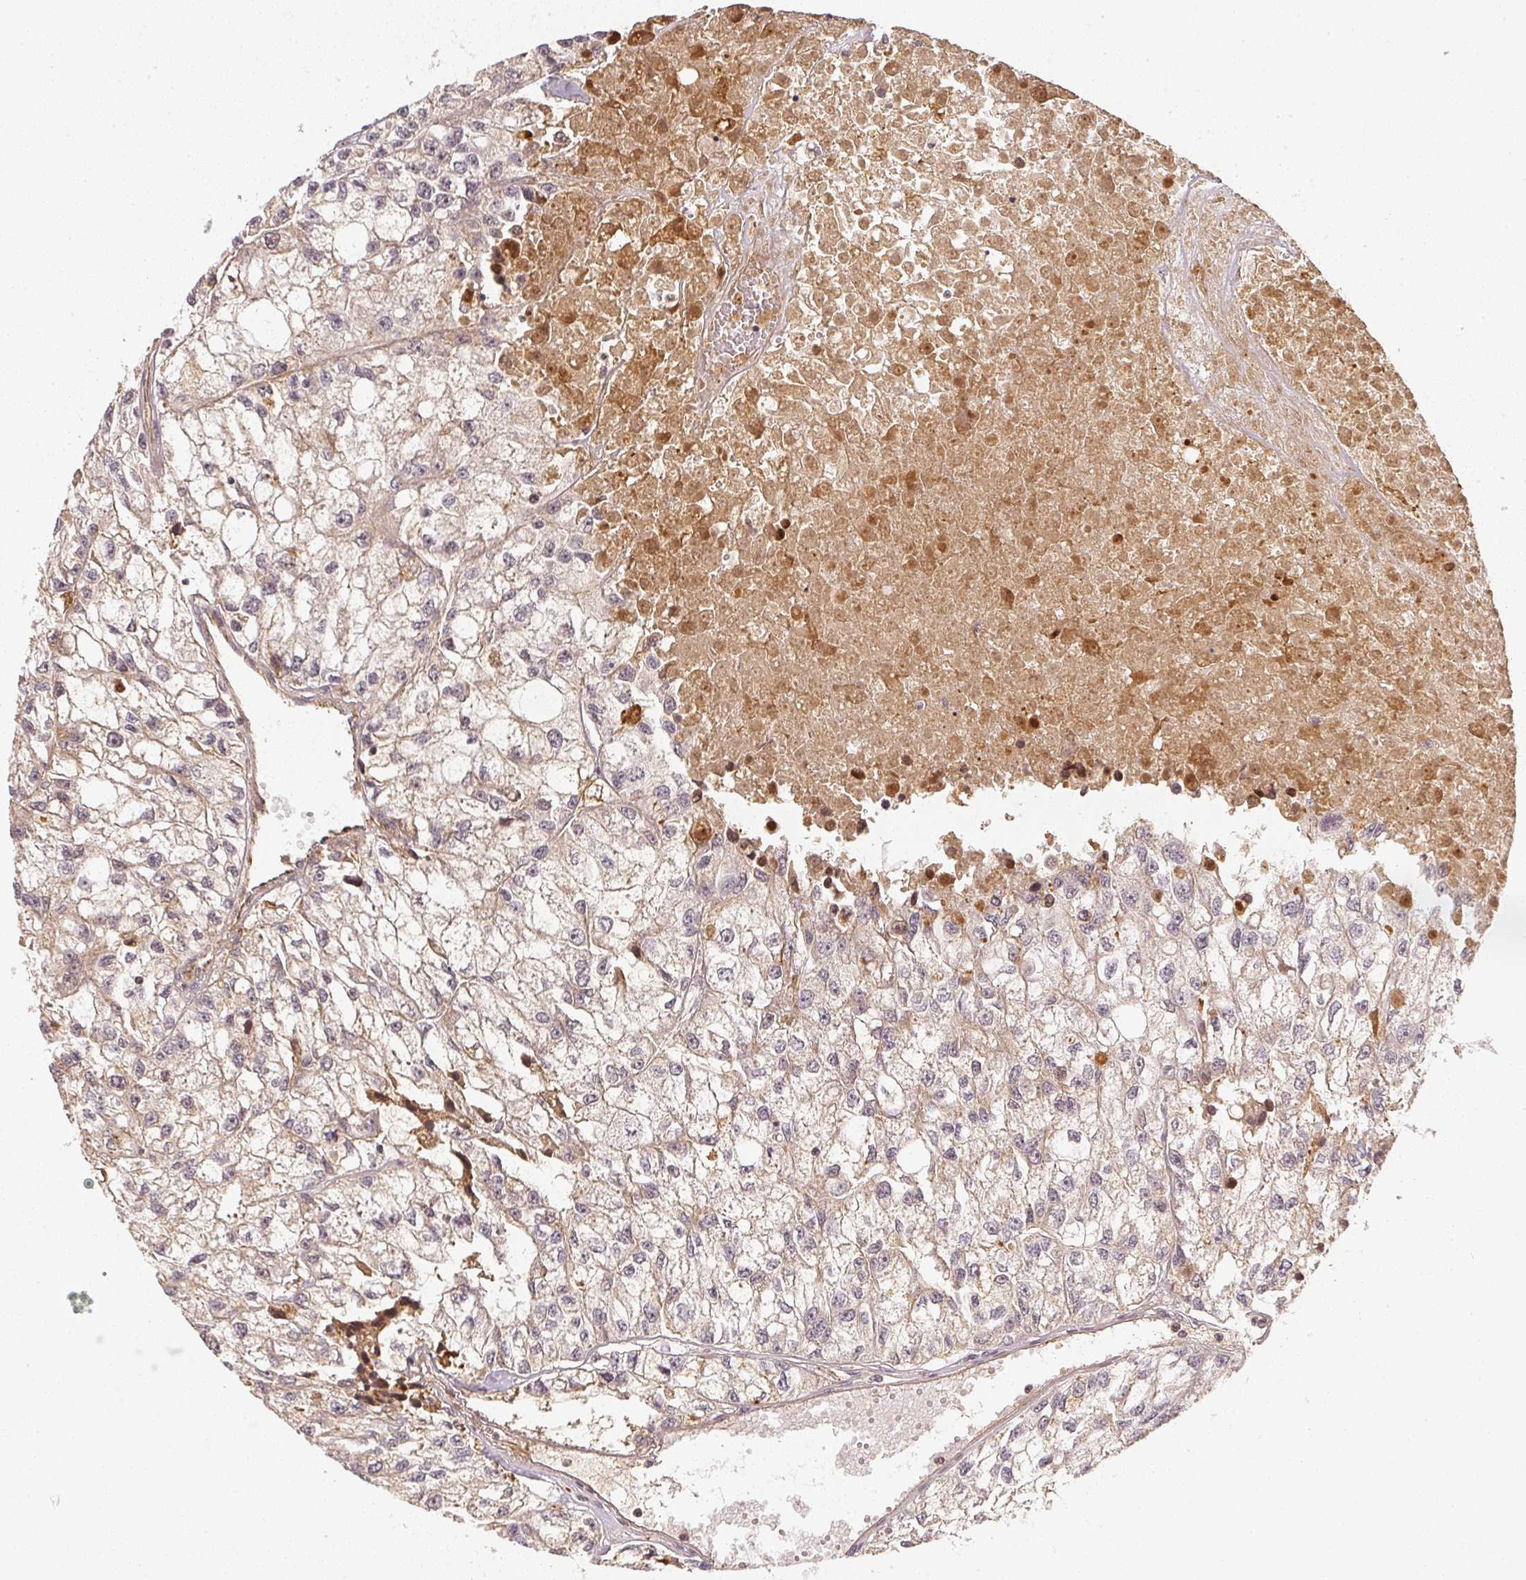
{"staining": {"intensity": "negative", "quantity": "none", "location": "none"}, "tissue": "renal cancer", "cell_type": "Tumor cells", "image_type": "cancer", "snomed": [{"axis": "morphology", "description": "Adenocarcinoma, NOS"}, {"axis": "topography", "description": "Kidney"}], "caption": "Histopathology image shows no protein staining in tumor cells of renal cancer tissue.", "gene": "SERPINE1", "patient": {"sex": "male", "age": 56}}